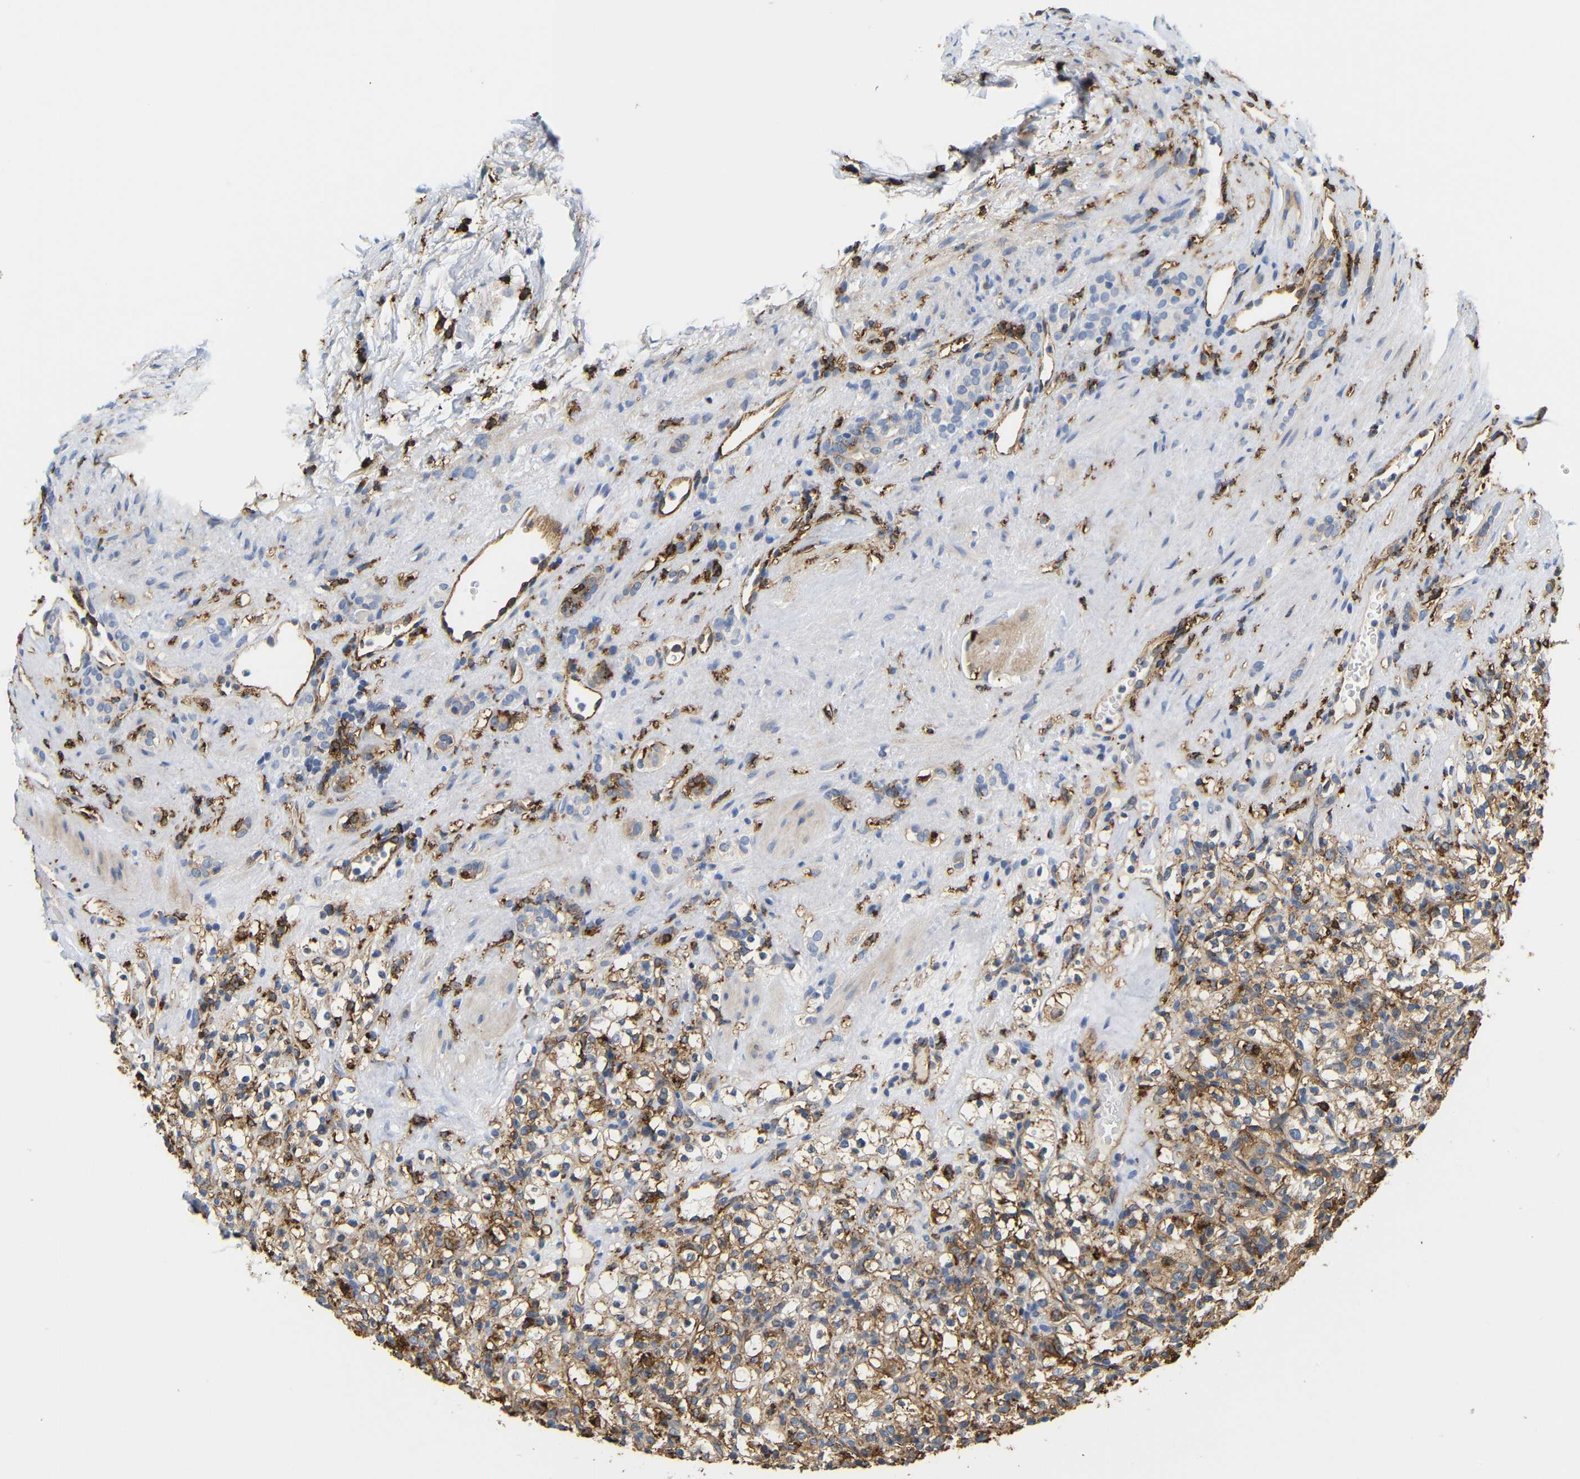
{"staining": {"intensity": "moderate", "quantity": ">75%", "location": "cytoplasmic/membranous"}, "tissue": "renal cancer", "cell_type": "Tumor cells", "image_type": "cancer", "snomed": [{"axis": "morphology", "description": "Normal tissue, NOS"}, {"axis": "morphology", "description": "Adenocarcinoma, NOS"}, {"axis": "topography", "description": "Kidney"}], "caption": "Tumor cells exhibit moderate cytoplasmic/membranous positivity in approximately >75% of cells in renal adenocarcinoma.", "gene": "HLA-DQB1", "patient": {"sex": "female", "age": 72}}